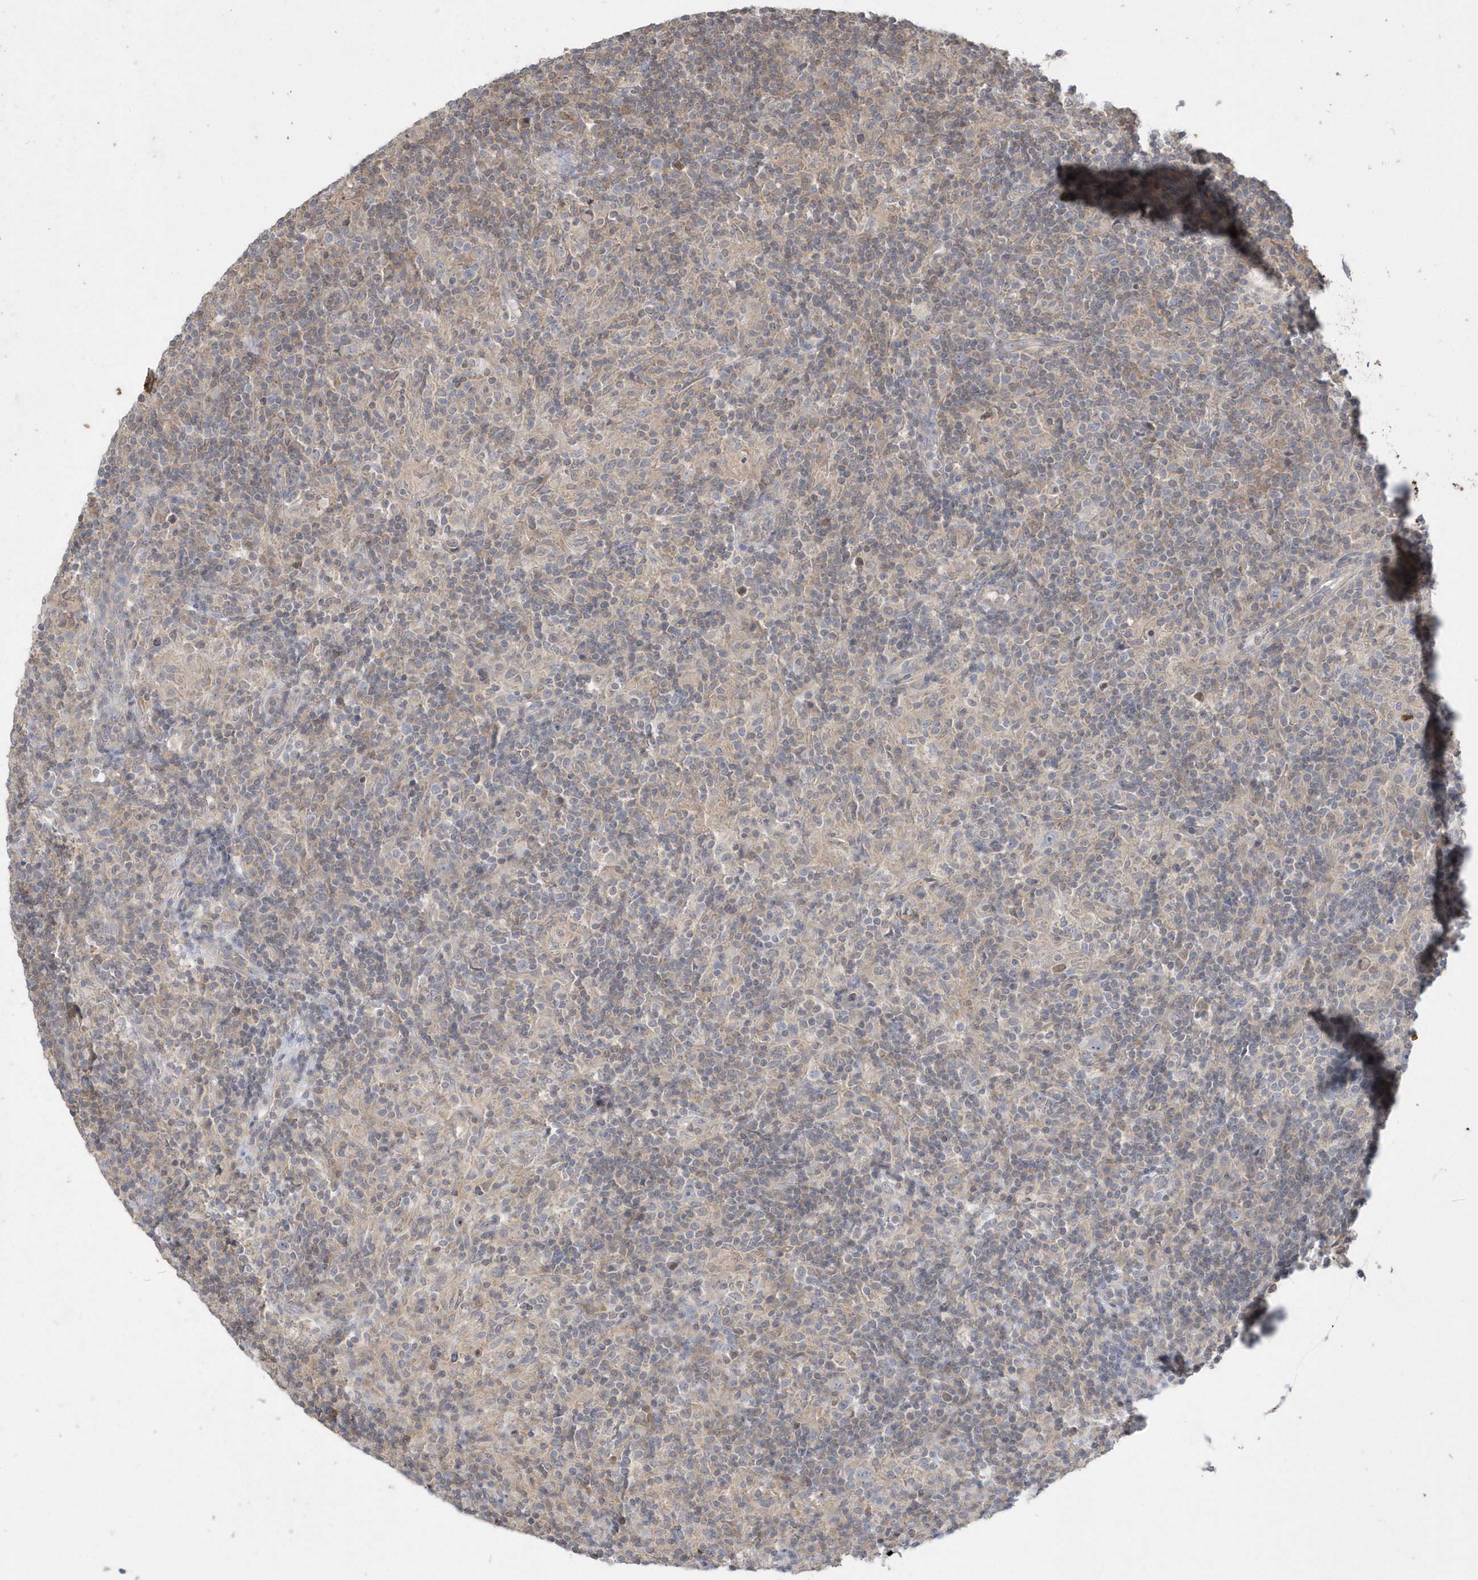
{"staining": {"intensity": "weak", "quantity": "<25%", "location": "cytoplasmic/membranous"}, "tissue": "lymphoma", "cell_type": "Tumor cells", "image_type": "cancer", "snomed": [{"axis": "morphology", "description": "Hodgkin's disease, NOS"}, {"axis": "topography", "description": "Lymph node"}], "caption": "Tumor cells show no significant protein staining in lymphoma.", "gene": "AKR7A2", "patient": {"sex": "male", "age": 70}}